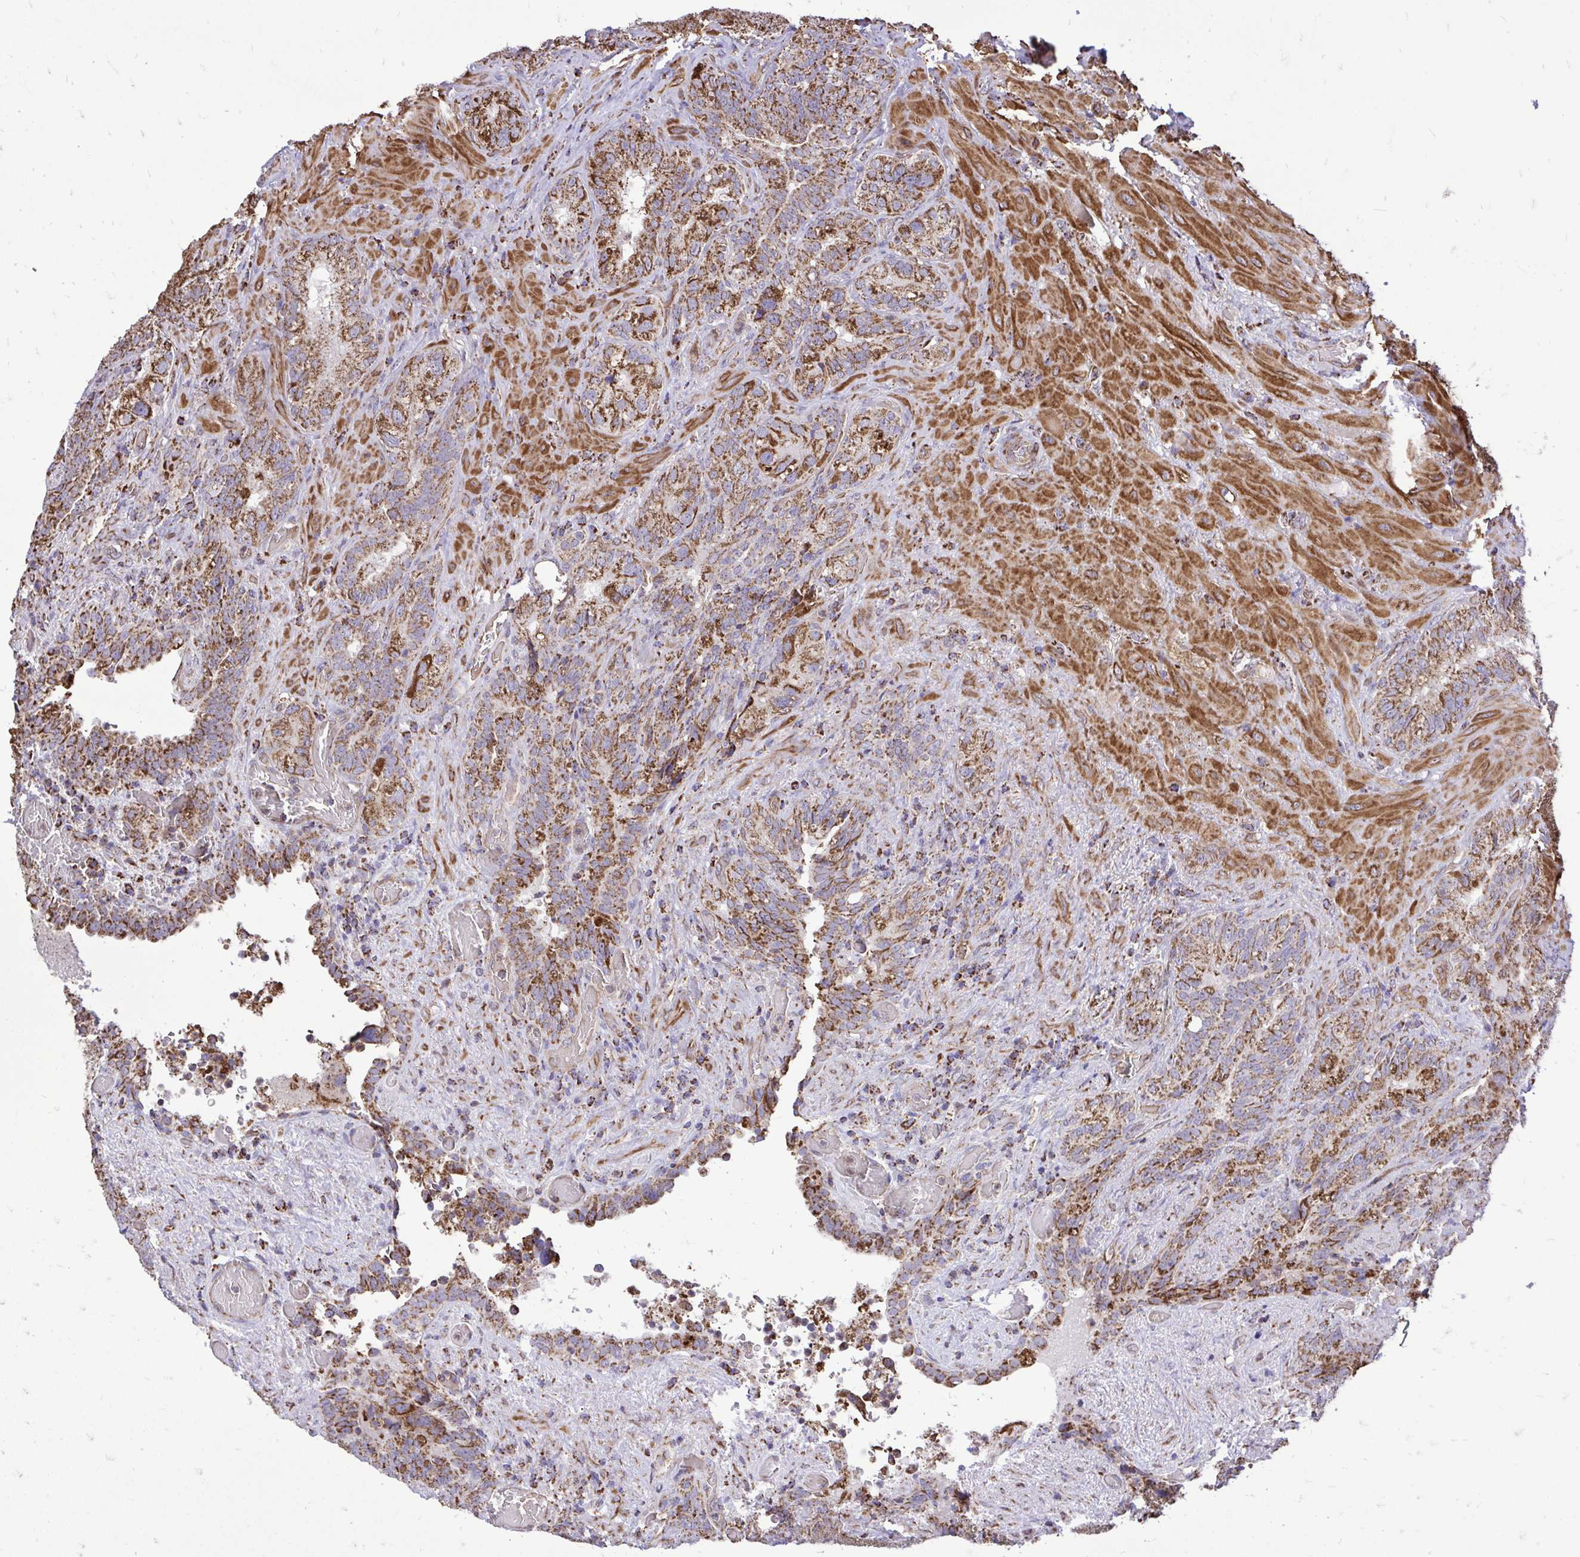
{"staining": {"intensity": "moderate", "quantity": ">75%", "location": "cytoplasmic/membranous"}, "tissue": "seminal vesicle", "cell_type": "Glandular cells", "image_type": "normal", "snomed": [{"axis": "morphology", "description": "Normal tissue, NOS"}, {"axis": "topography", "description": "Seminal veicle"}], "caption": "Immunohistochemical staining of normal seminal vesicle reveals moderate cytoplasmic/membranous protein staining in approximately >75% of glandular cells.", "gene": "UBE2C", "patient": {"sex": "male", "age": 68}}